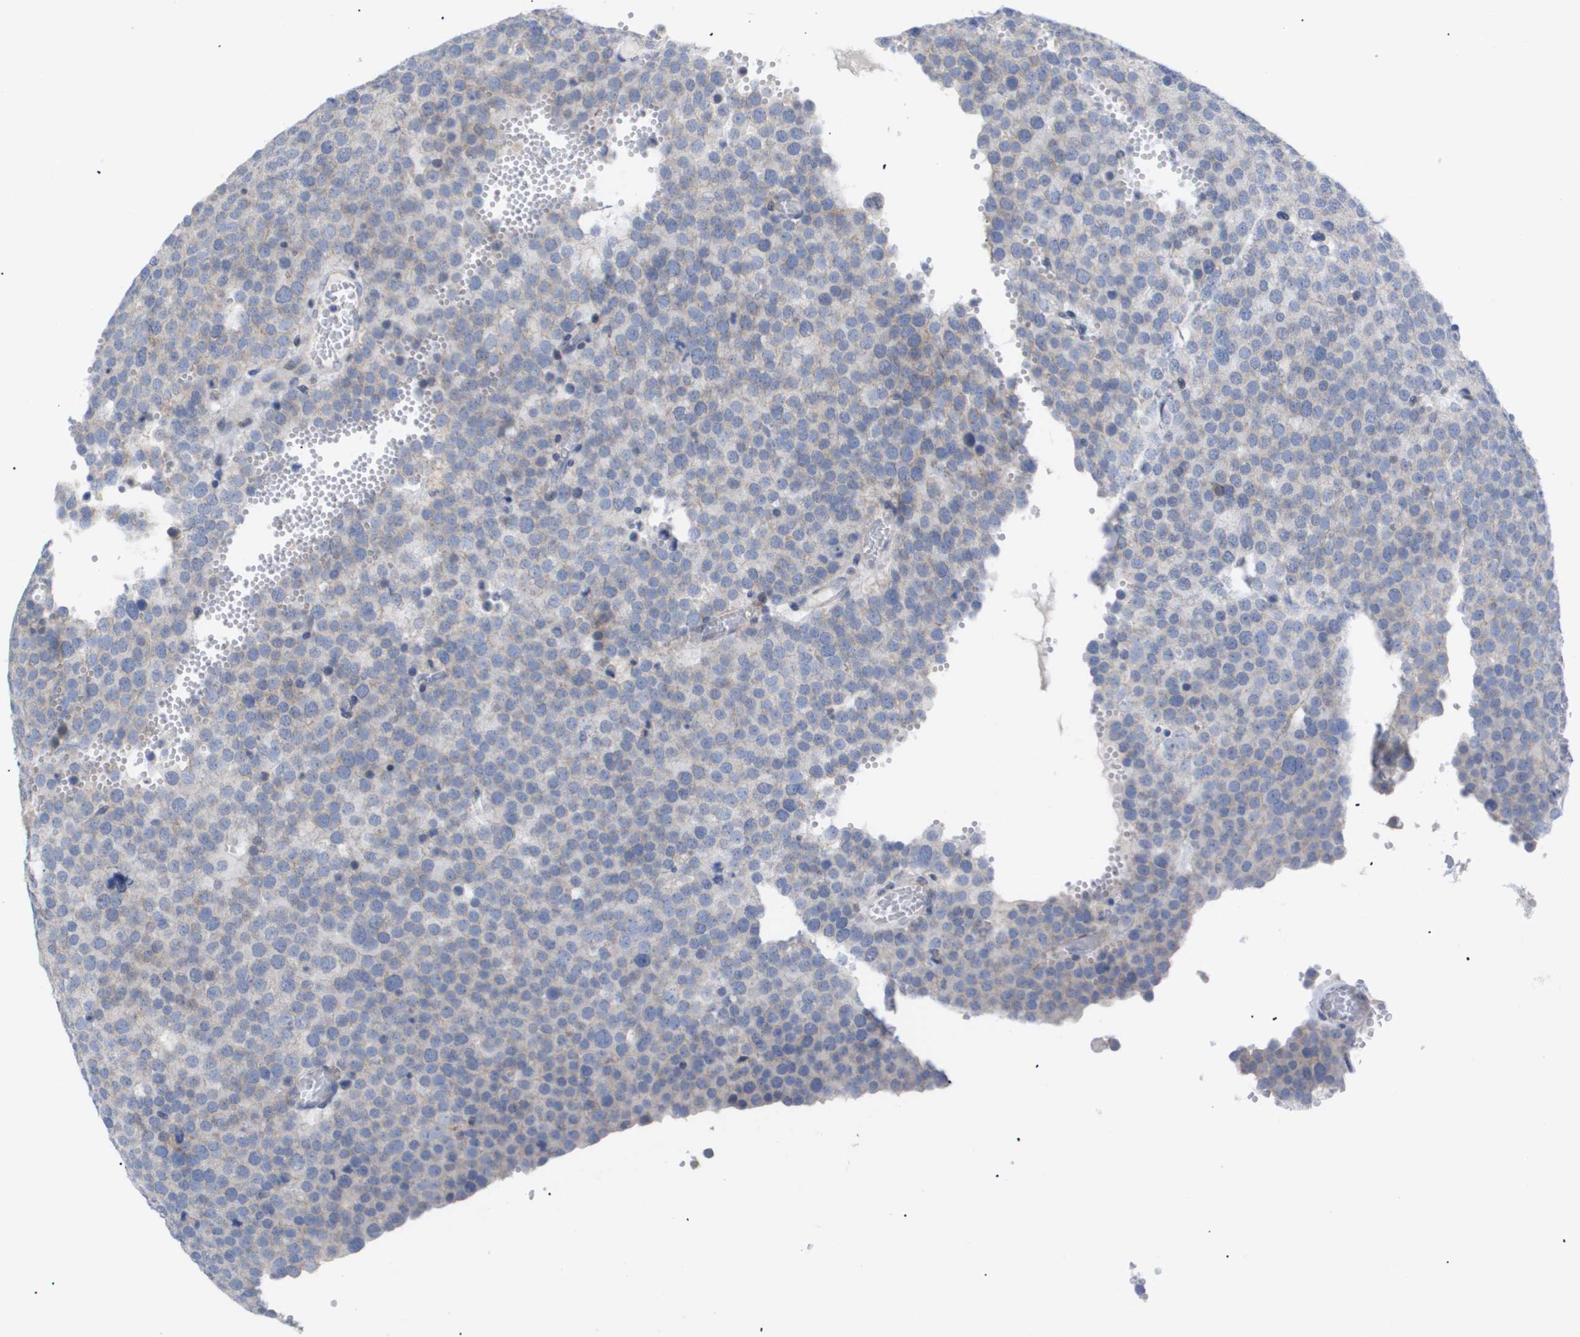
{"staining": {"intensity": "weak", "quantity": "25%-75%", "location": "cytoplasmic/membranous"}, "tissue": "testis cancer", "cell_type": "Tumor cells", "image_type": "cancer", "snomed": [{"axis": "morphology", "description": "Normal tissue, NOS"}, {"axis": "morphology", "description": "Seminoma, NOS"}, {"axis": "topography", "description": "Testis"}], "caption": "A photomicrograph of human testis cancer stained for a protein exhibits weak cytoplasmic/membranous brown staining in tumor cells.", "gene": "CAV3", "patient": {"sex": "male", "age": 71}}